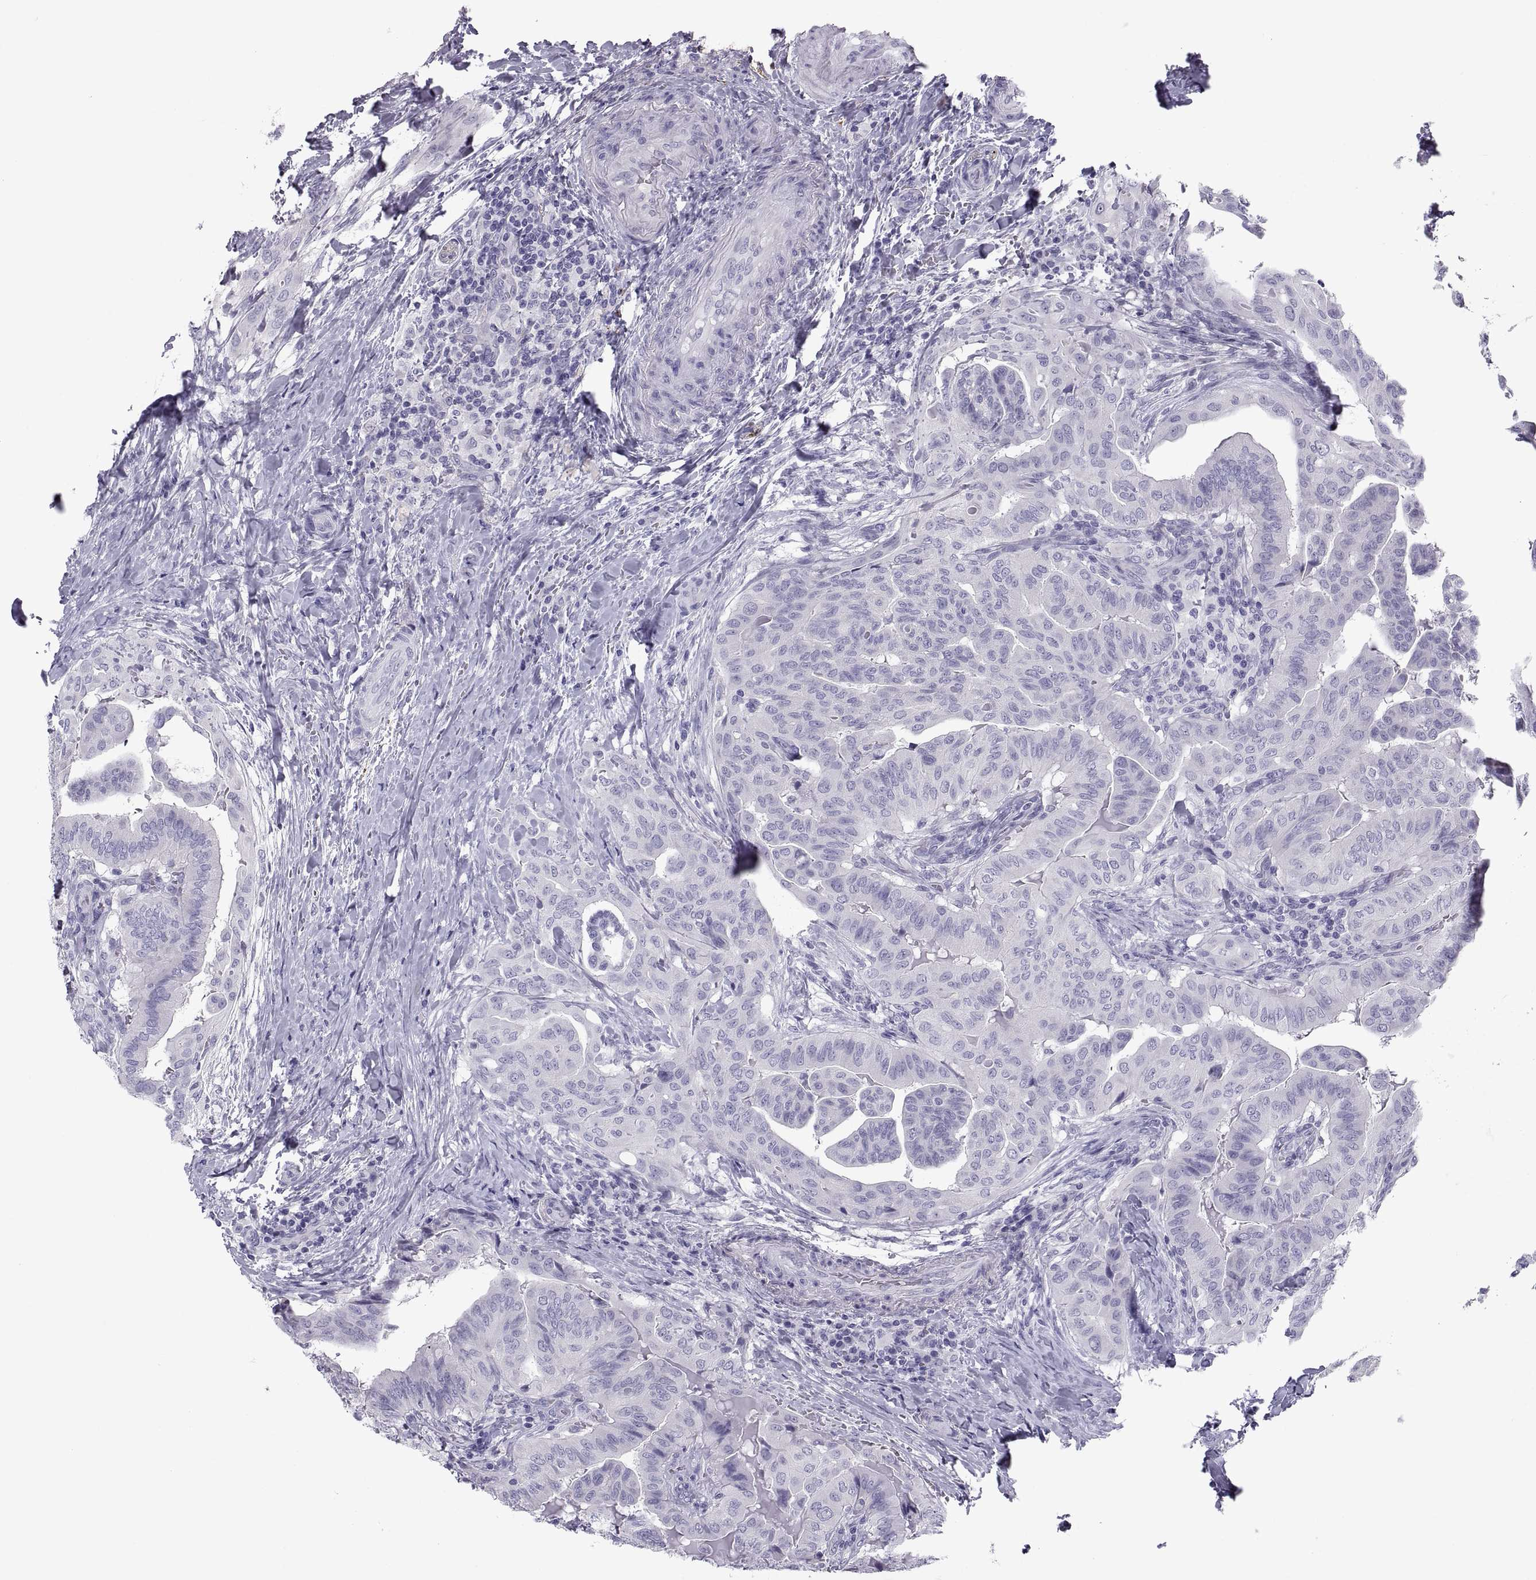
{"staining": {"intensity": "negative", "quantity": "none", "location": "none"}, "tissue": "thyroid cancer", "cell_type": "Tumor cells", "image_type": "cancer", "snomed": [{"axis": "morphology", "description": "Papillary adenocarcinoma, NOS"}, {"axis": "topography", "description": "Thyroid gland"}], "caption": "A micrograph of human papillary adenocarcinoma (thyroid) is negative for staining in tumor cells.", "gene": "PCSK1N", "patient": {"sex": "female", "age": 68}}